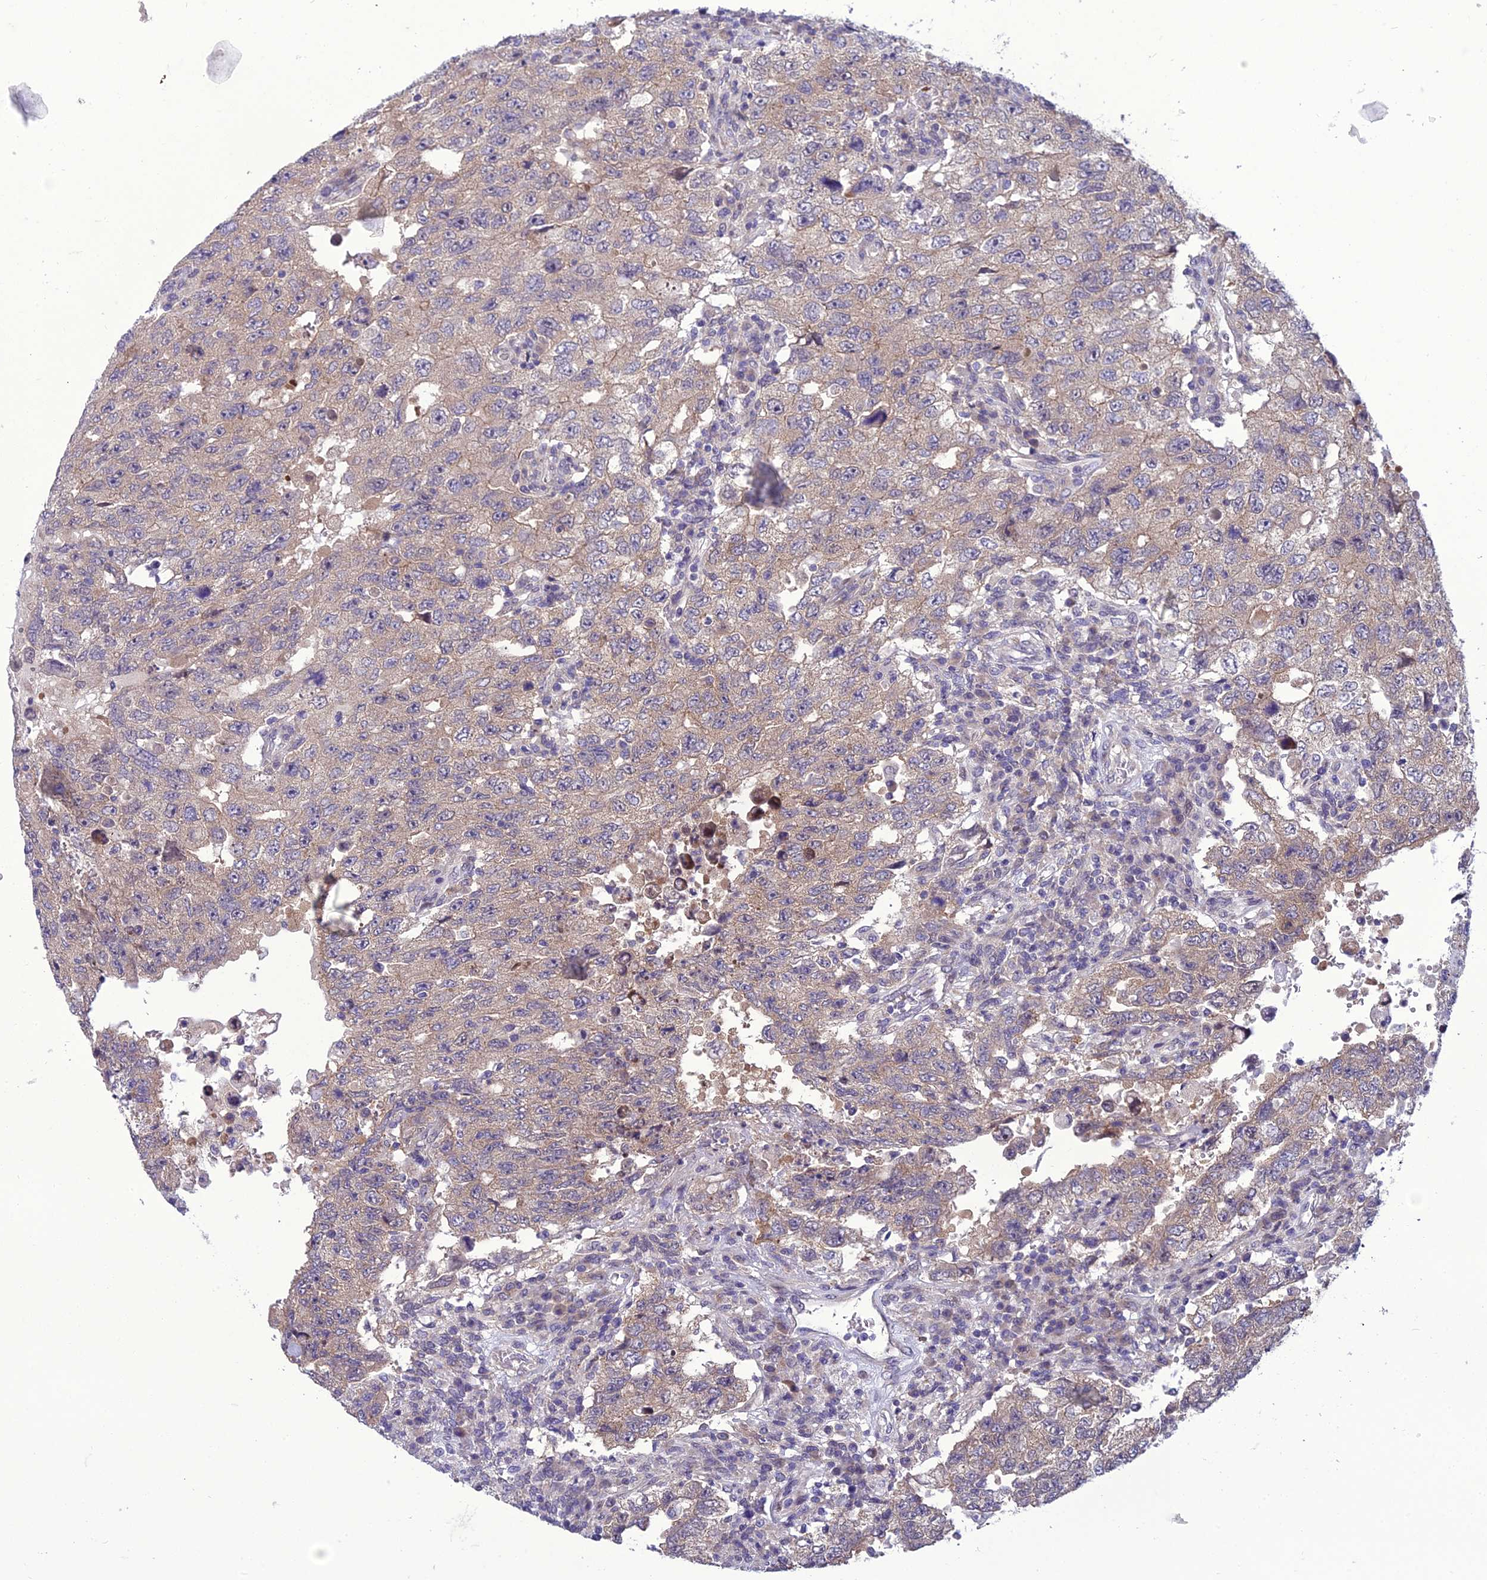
{"staining": {"intensity": "weak", "quantity": ">75%", "location": "cytoplasmic/membranous"}, "tissue": "testis cancer", "cell_type": "Tumor cells", "image_type": "cancer", "snomed": [{"axis": "morphology", "description": "Carcinoma, Embryonal, NOS"}, {"axis": "topography", "description": "Testis"}], "caption": "Immunohistochemical staining of human testis cancer (embryonal carcinoma) reveals low levels of weak cytoplasmic/membranous protein staining in about >75% of tumor cells.", "gene": "GAB4", "patient": {"sex": "male", "age": 26}}